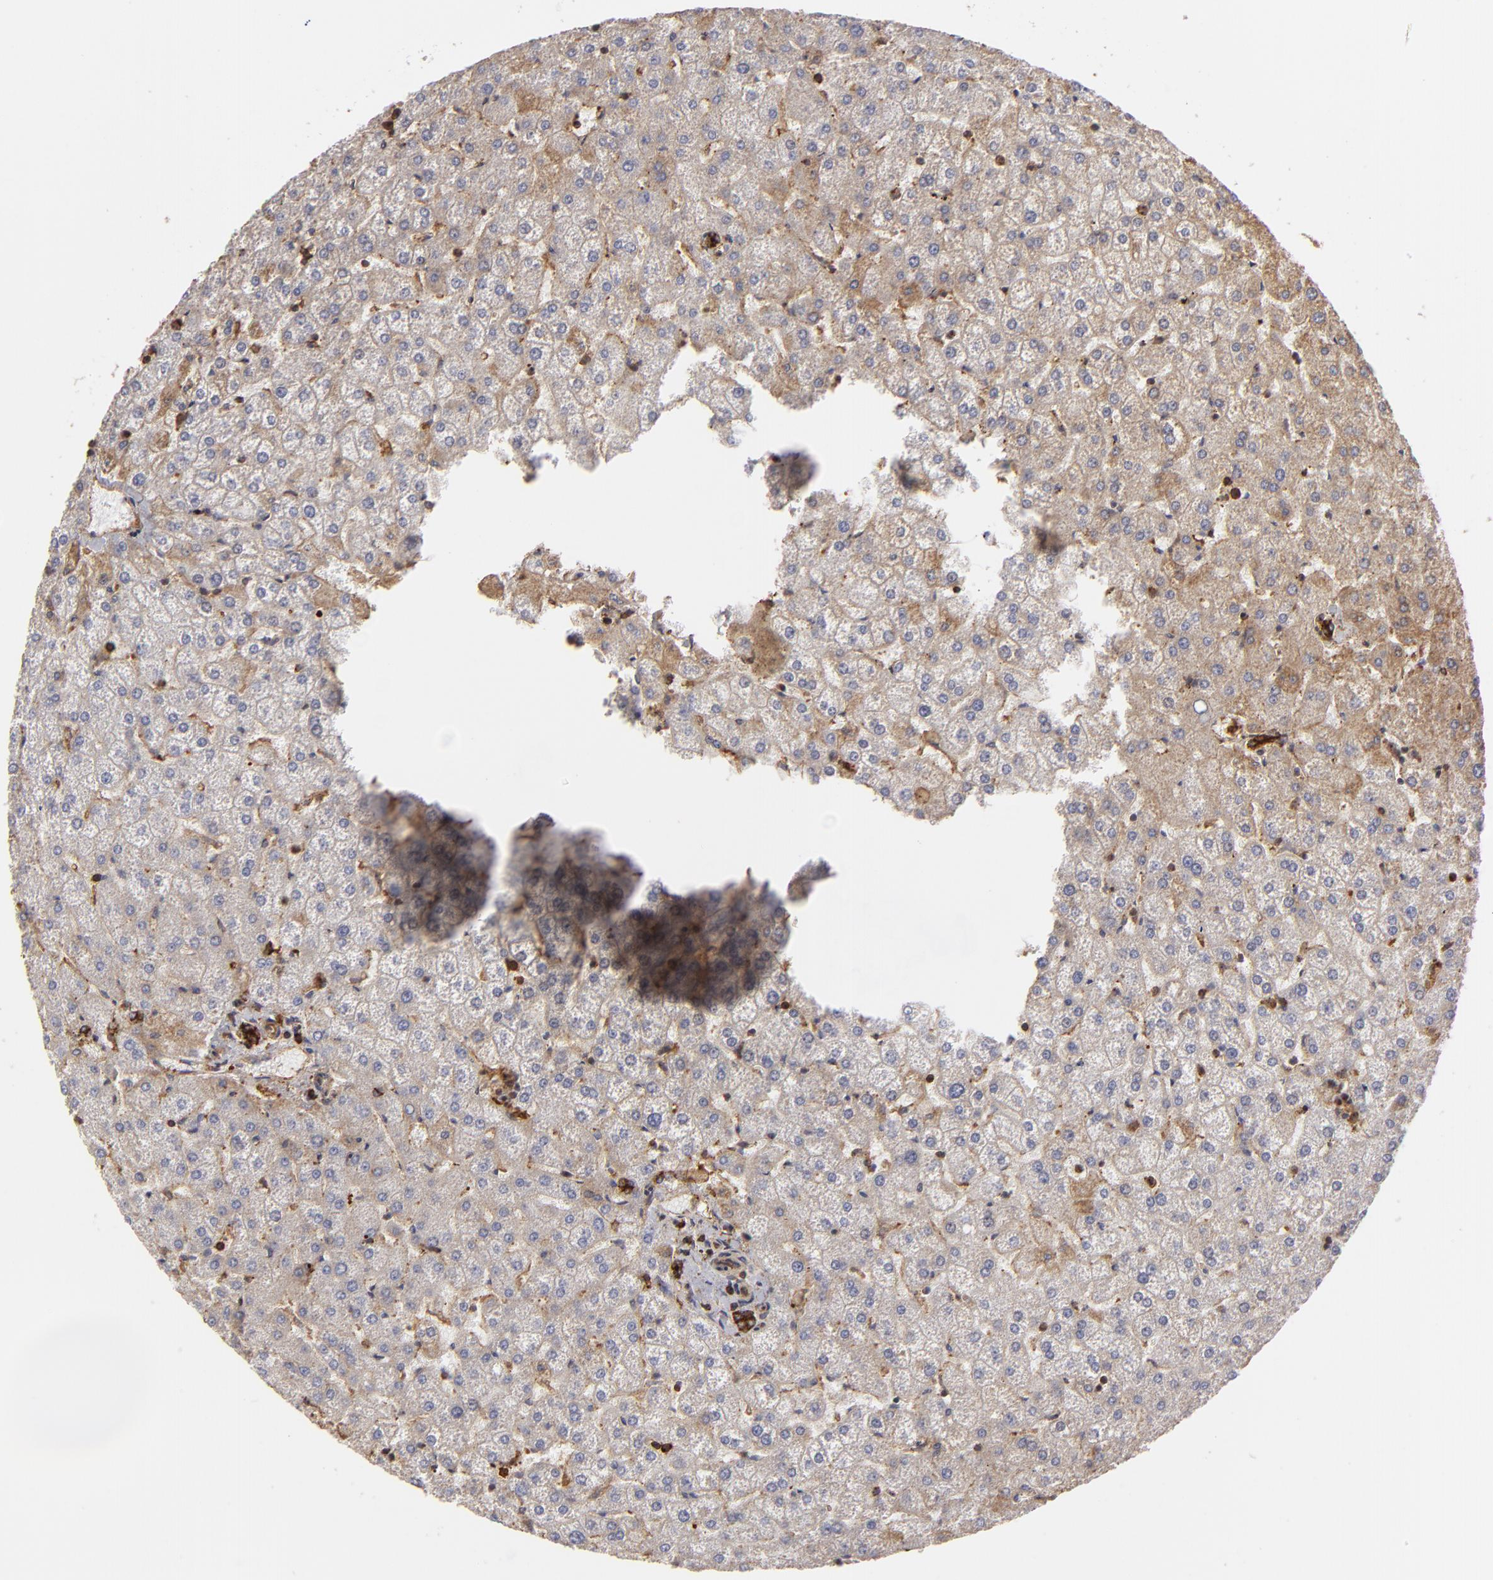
{"staining": {"intensity": "weak", "quantity": ">75%", "location": "cytoplasmic/membranous,nuclear"}, "tissue": "liver", "cell_type": "Cholangiocytes", "image_type": "normal", "snomed": [{"axis": "morphology", "description": "Normal tissue, NOS"}, {"axis": "topography", "description": "Liver"}], "caption": "IHC (DAB) staining of normal human liver demonstrates weak cytoplasmic/membranous,nuclear protein expression in approximately >75% of cholangiocytes. Nuclei are stained in blue.", "gene": "ACTB", "patient": {"sex": "female", "age": 32}}